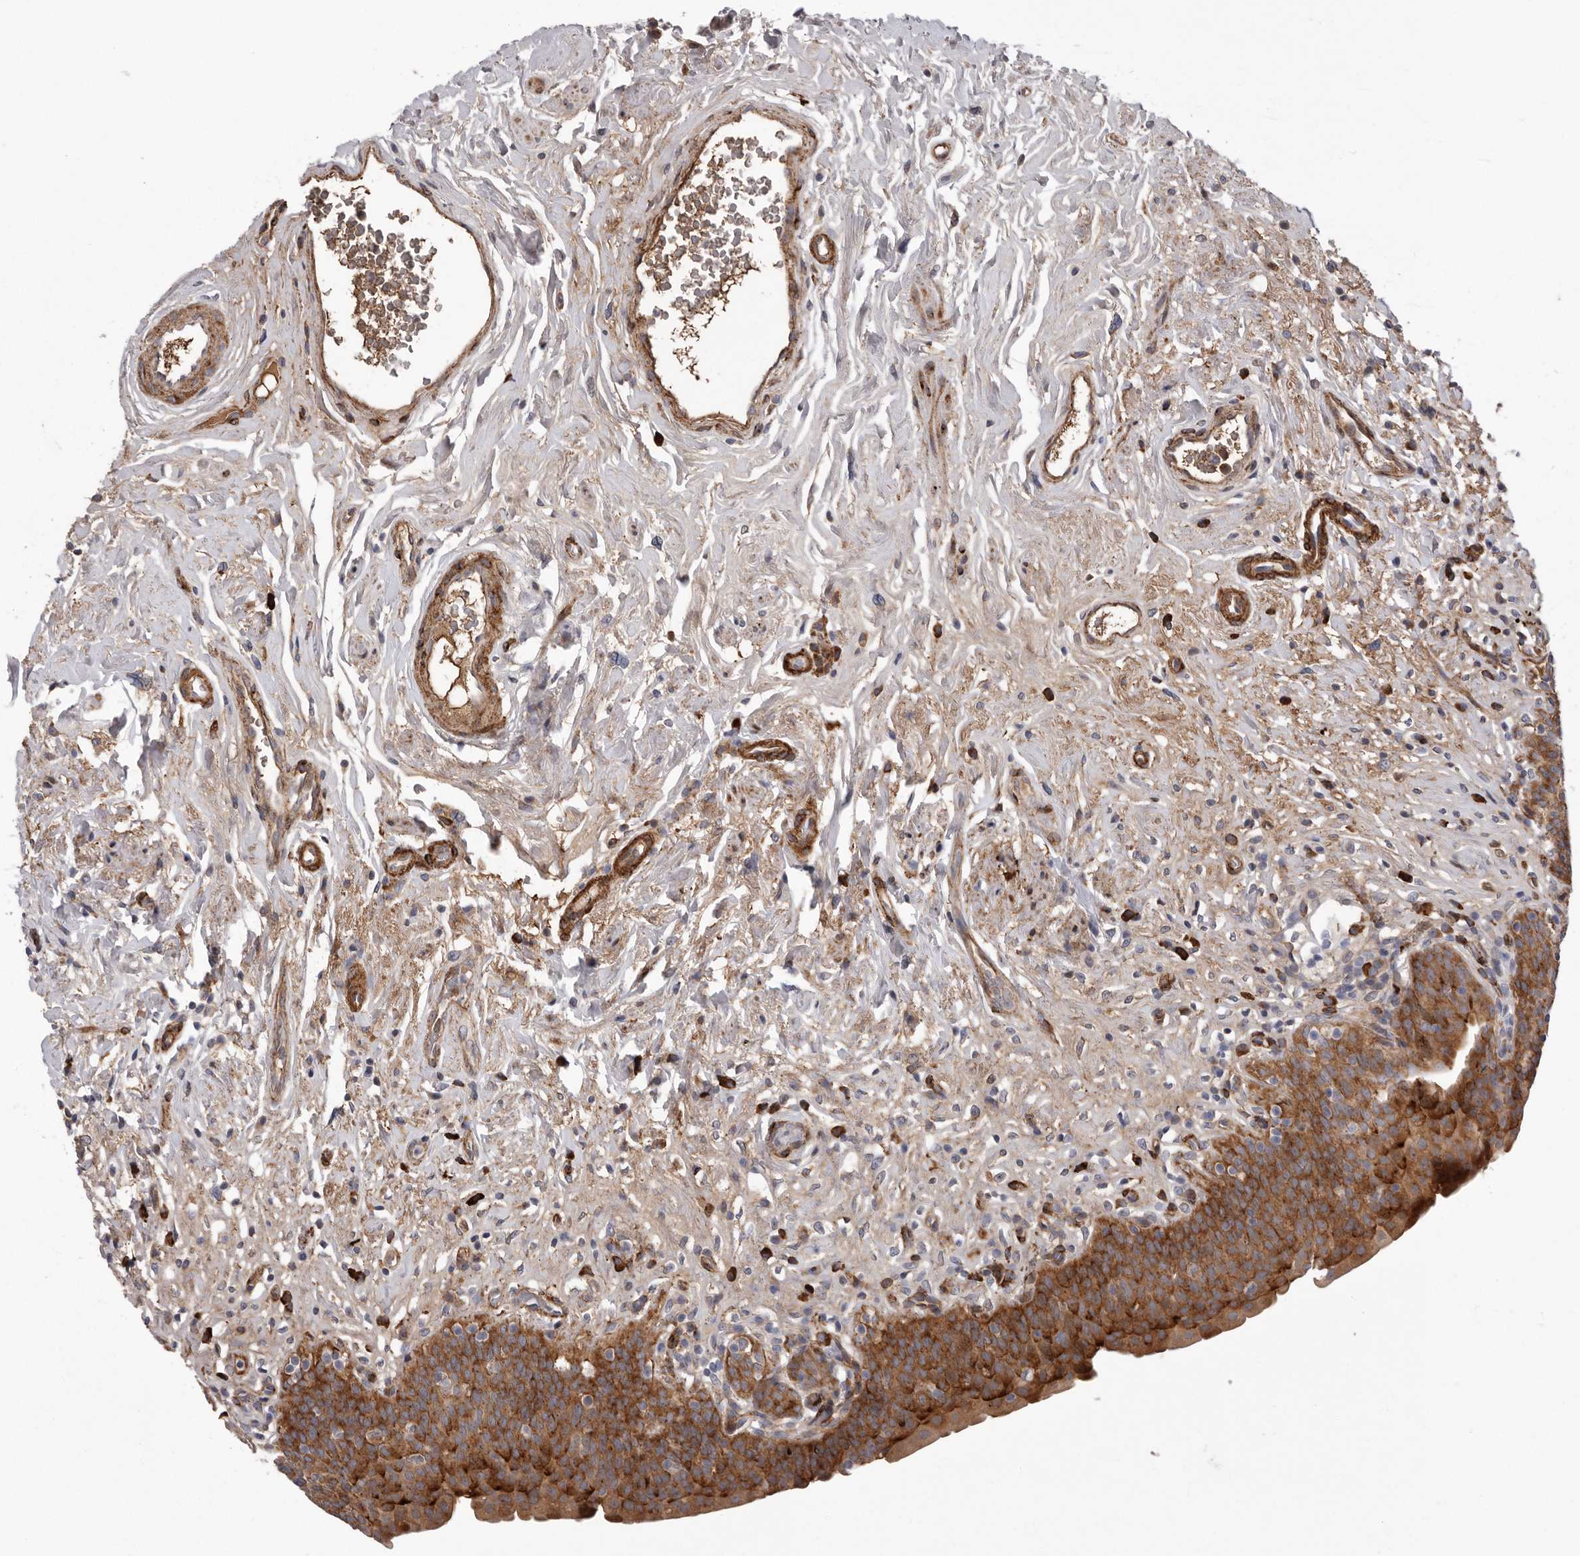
{"staining": {"intensity": "moderate", "quantity": ">75%", "location": "cytoplasmic/membranous"}, "tissue": "urinary bladder", "cell_type": "Urothelial cells", "image_type": "normal", "snomed": [{"axis": "morphology", "description": "Normal tissue, NOS"}, {"axis": "topography", "description": "Urinary bladder"}], "caption": "This photomicrograph exhibits unremarkable urinary bladder stained with immunohistochemistry to label a protein in brown. The cytoplasmic/membranous of urothelial cells show moderate positivity for the protein. Nuclei are counter-stained blue.", "gene": "ATXN3L", "patient": {"sex": "male", "age": 83}}